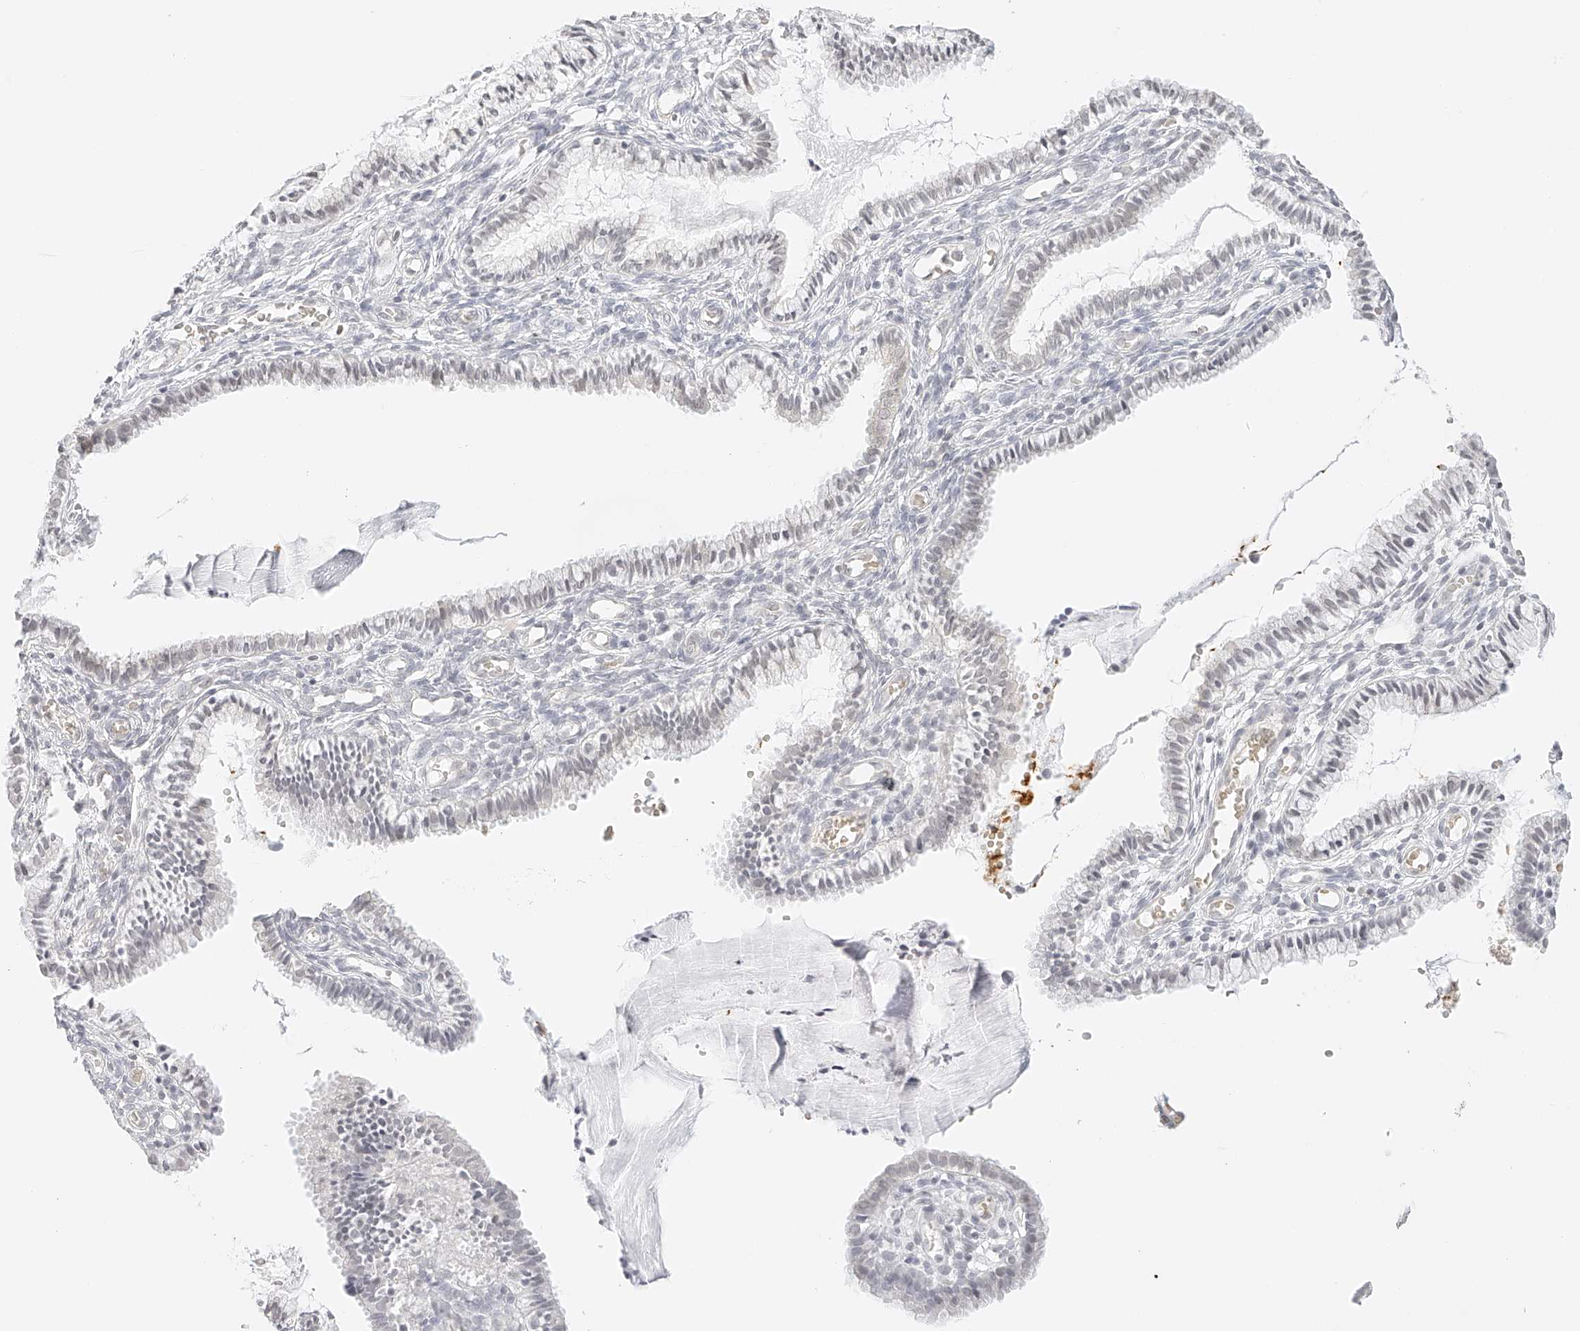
{"staining": {"intensity": "negative", "quantity": "none", "location": "none"}, "tissue": "cervix", "cell_type": "Glandular cells", "image_type": "normal", "snomed": [{"axis": "morphology", "description": "Normal tissue, NOS"}, {"axis": "topography", "description": "Cervix"}], "caption": "Immunohistochemistry (IHC) of benign human cervix demonstrates no expression in glandular cells. (Brightfield microscopy of DAB immunohistochemistry (IHC) at high magnification).", "gene": "ZFP69", "patient": {"sex": "female", "age": 27}}